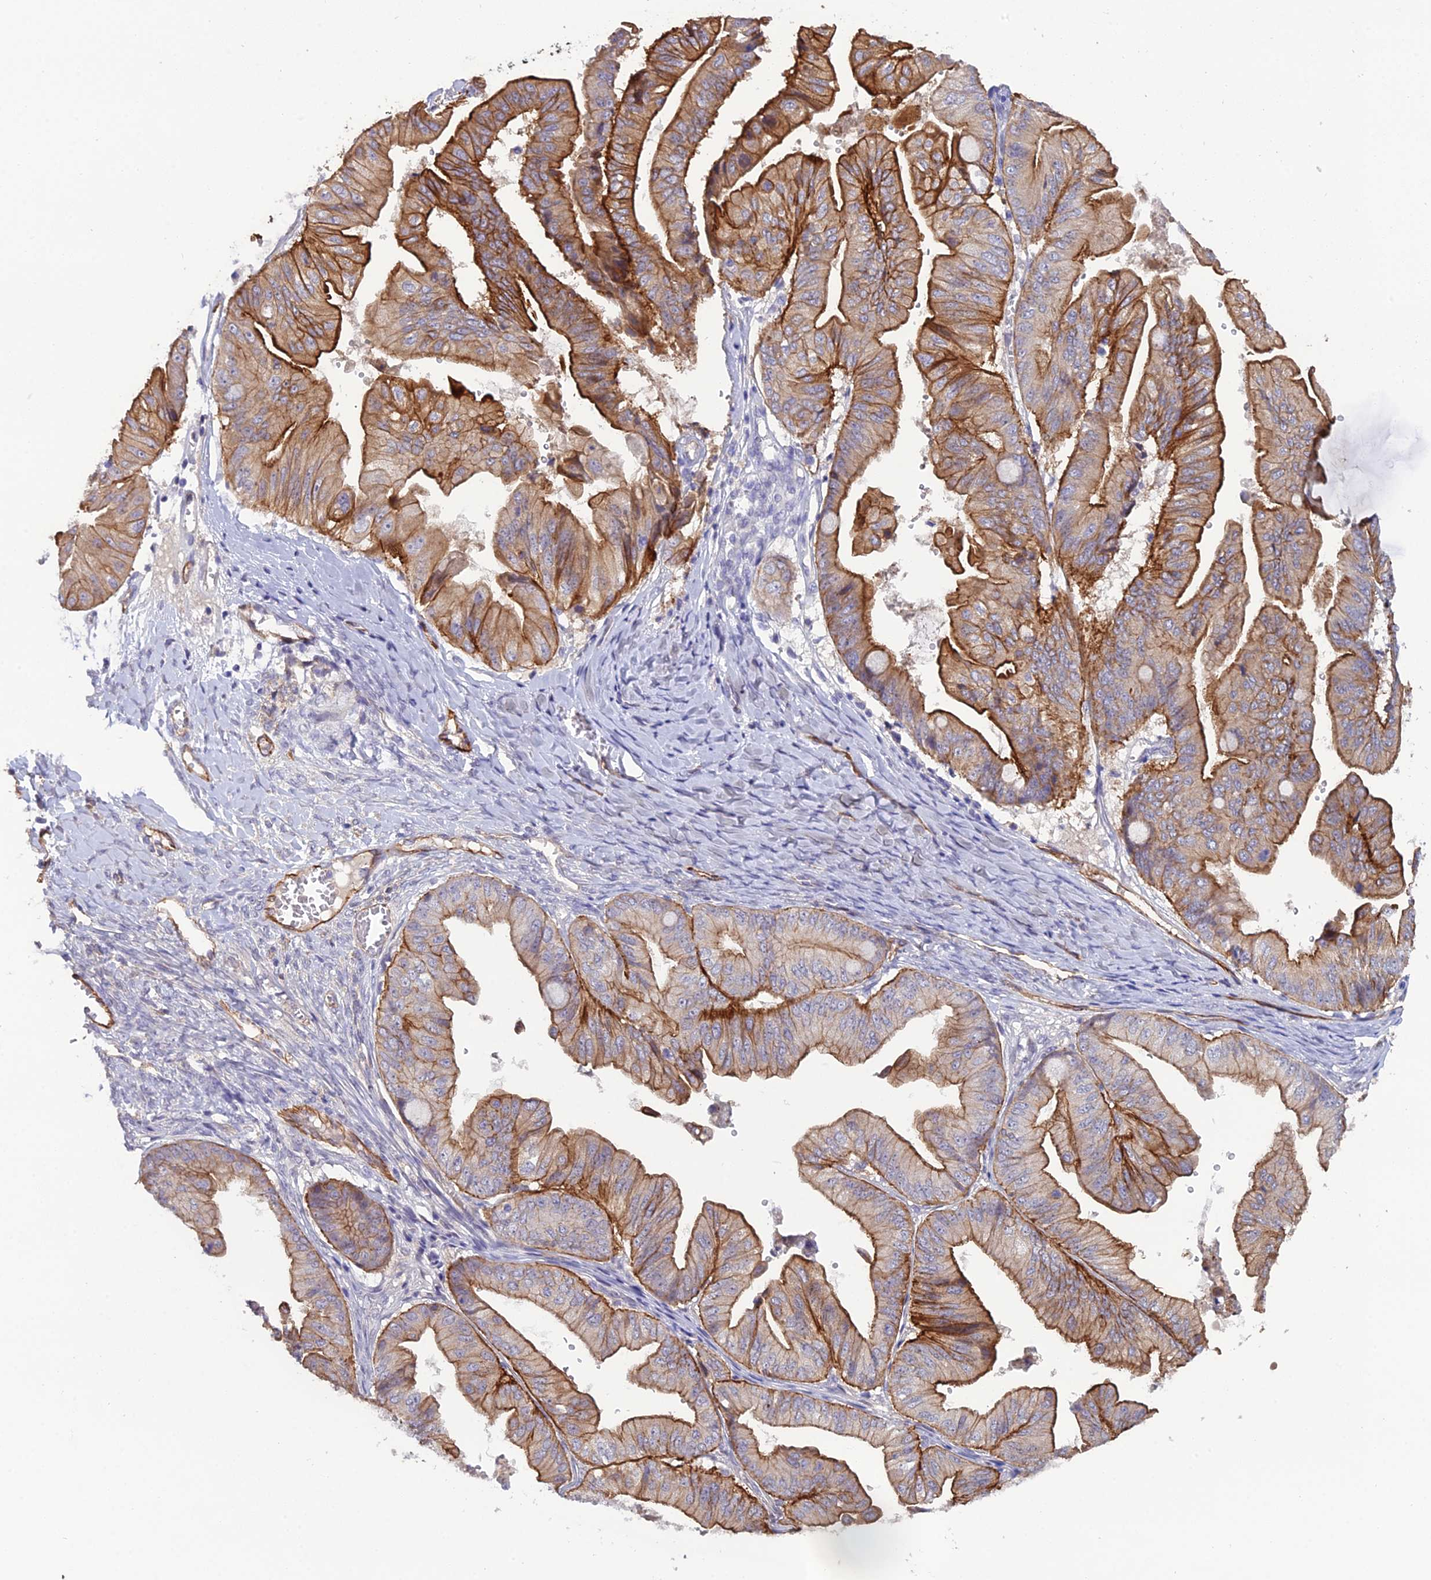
{"staining": {"intensity": "strong", "quantity": ">75%", "location": "cytoplasmic/membranous"}, "tissue": "ovarian cancer", "cell_type": "Tumor cells", "image_type": "cancer", "snomed": [{"axis": "morphology", "description": "Cystadenocarcinoma, mucinous, NOS"}, {"axis": "topography", "description": "Ovary"}], "caption": "This photomicrograph exhibits immunohistochemistry (IHC) staining of mucinous cystadenocarcinoma (ovarian), with high strong cytoplasmic/membranous staining in approximately >75% of tumor cells.", "gene": "CFAP47", "patient": {"sex": "female", "age": 61}}